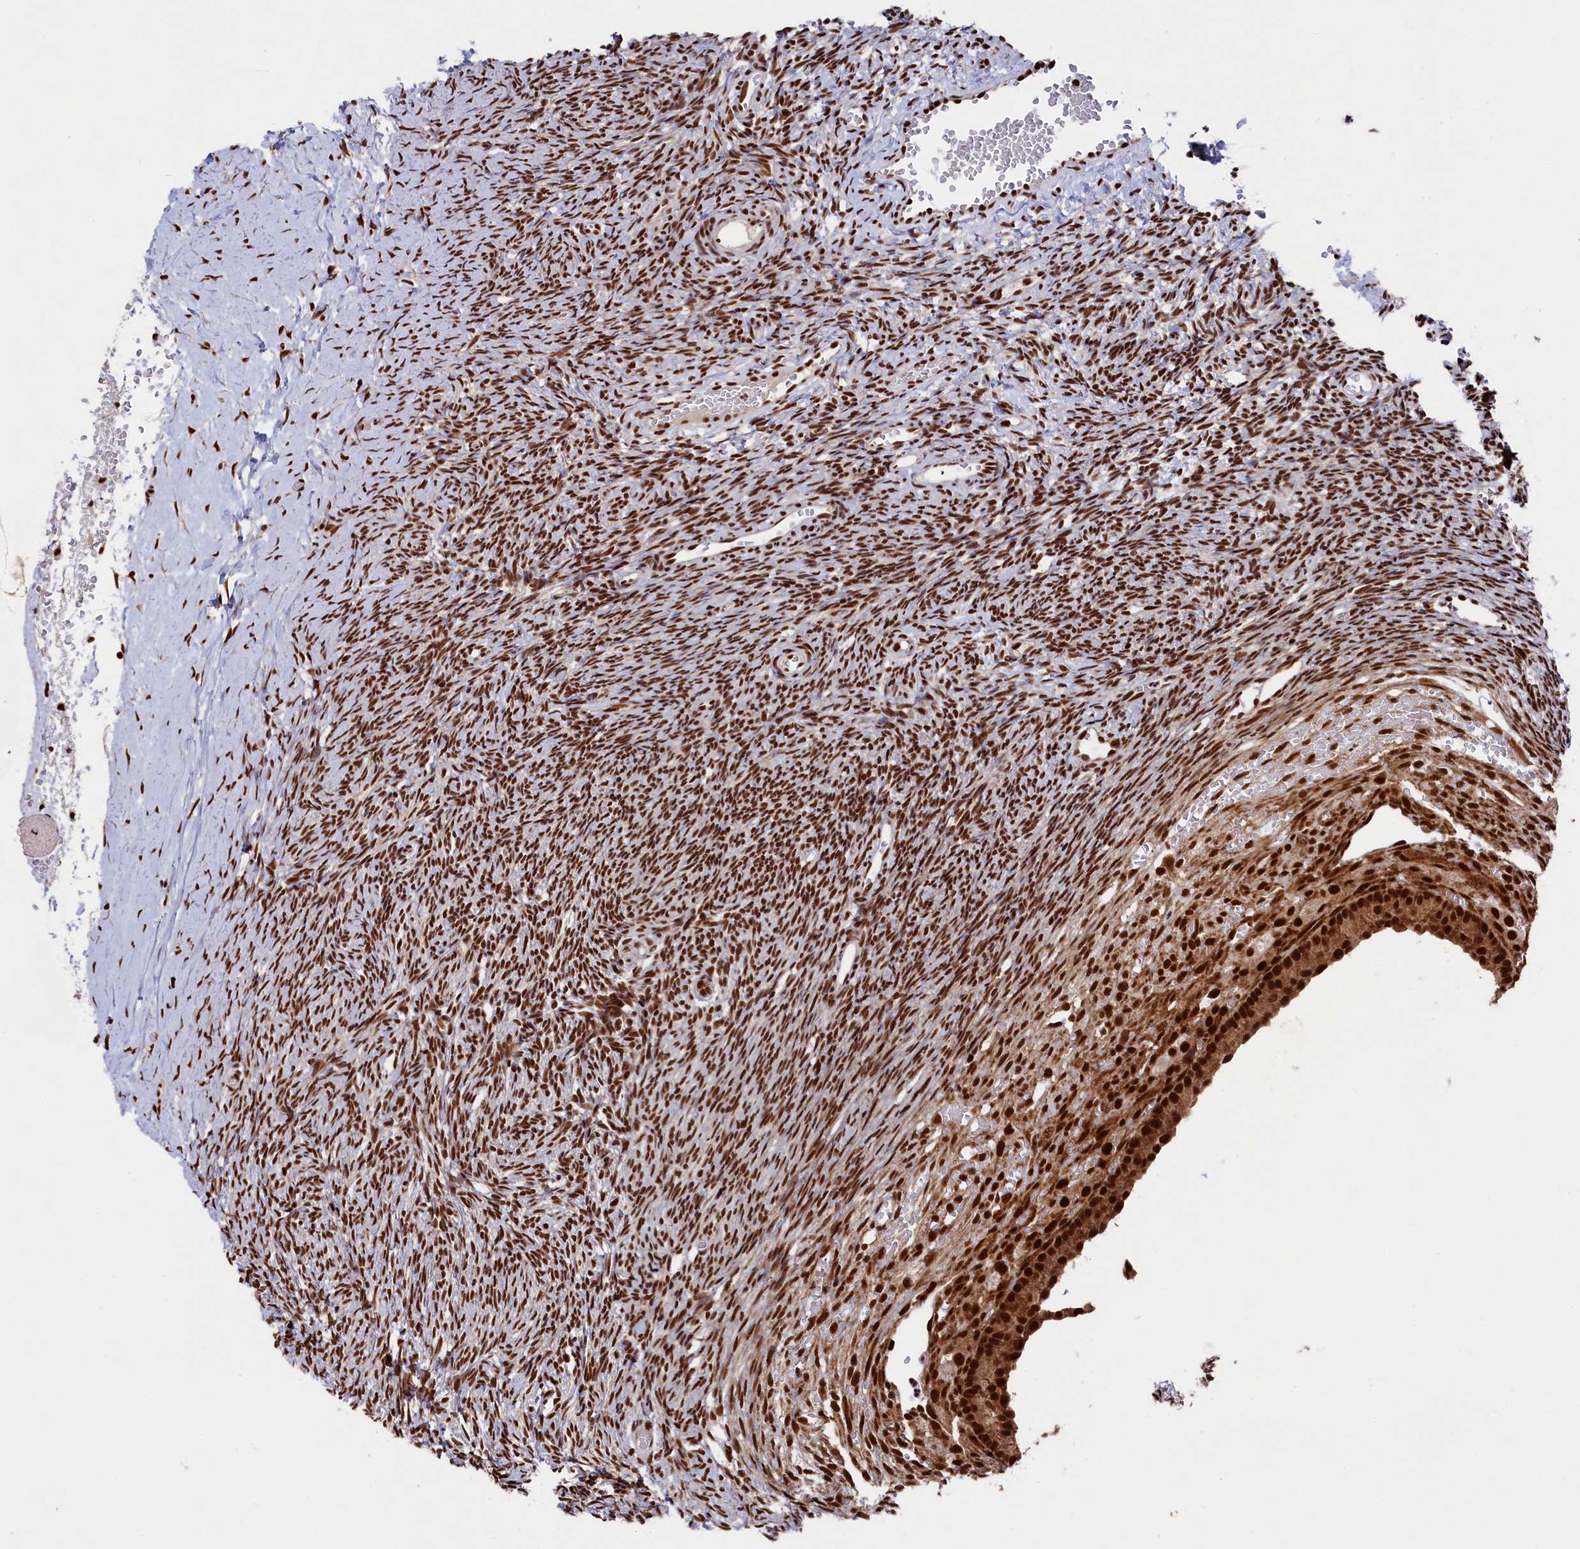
{"staining": {"intensity": "moderate", "quantity": ">75%", "location": "nuclear"}, "tissue": "ovary", "cell_type": "Ovarian stroma cells", "image_type": "normal", "snomed": [{"axis": "morphology", "description": "Normal tissue, NOS"}, {"axis": "topography", "description": "Ovary"}], "caption": "Protein staining exhibits moderate nuclear expression in about >75% of ovarian stroma cells in benign ovary. (IHC, brightfield microscopy, high magnification).", "gene": "PRPF31", "patient": {"sex": "female", "age": 39}}